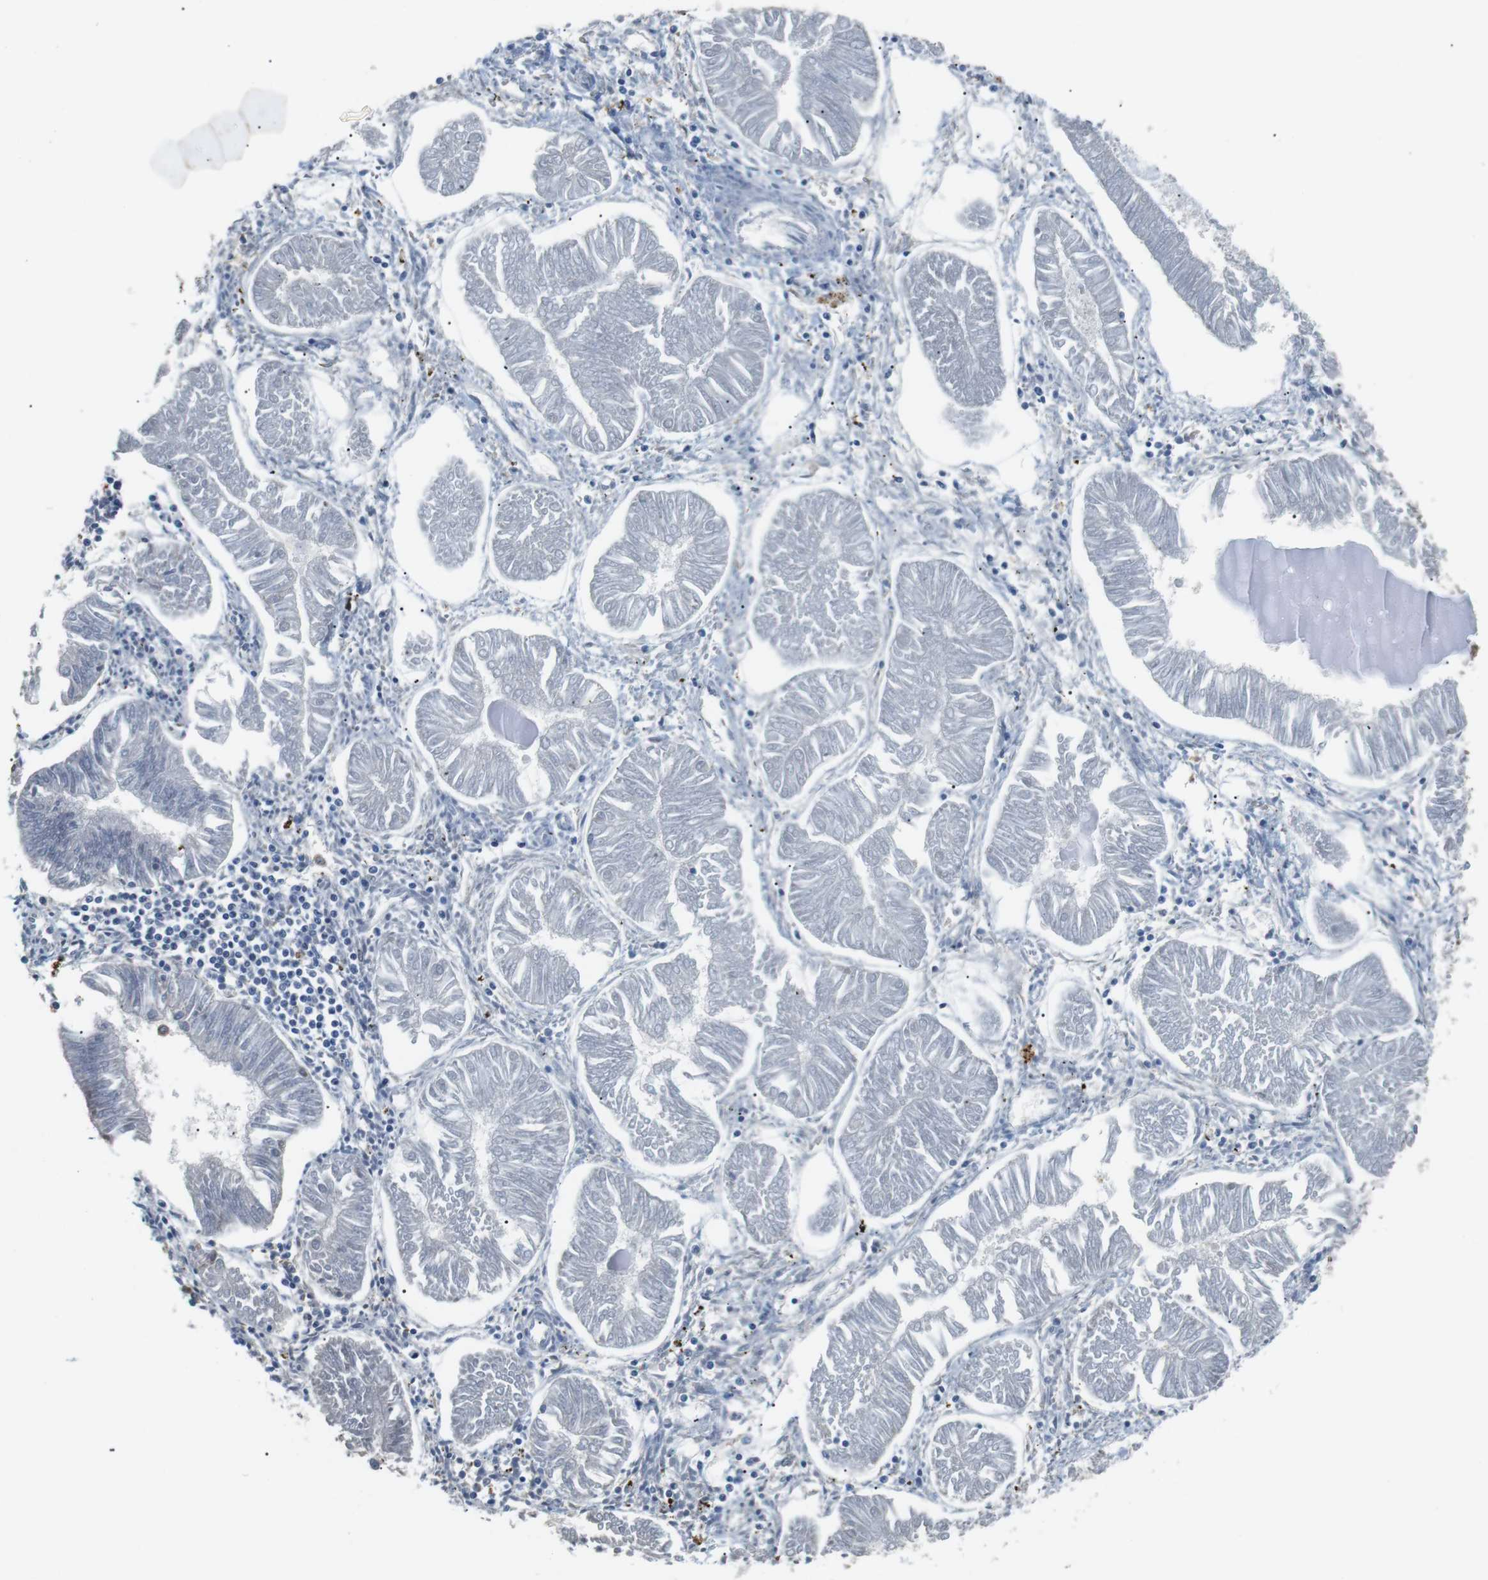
{"staining": {"intensity": "negative", "quantity": "none", "location": "none"}, "tissue": "endometrial cancer", "cell_type": "Tumor cells", "image_type": "cancer", "snomed": [{"axis": "morphology", "description": "Adenocarcinoma, NOS"}, {"axis": "topography", "description": "Endometrium"}], "caption": "Endometrial cancer stained for a protein using immunohistochemistry (IHC) demonstrates no expression tumor cells.", "gene": "CD300E", "patient": {"sex": "female", "age": 53}}